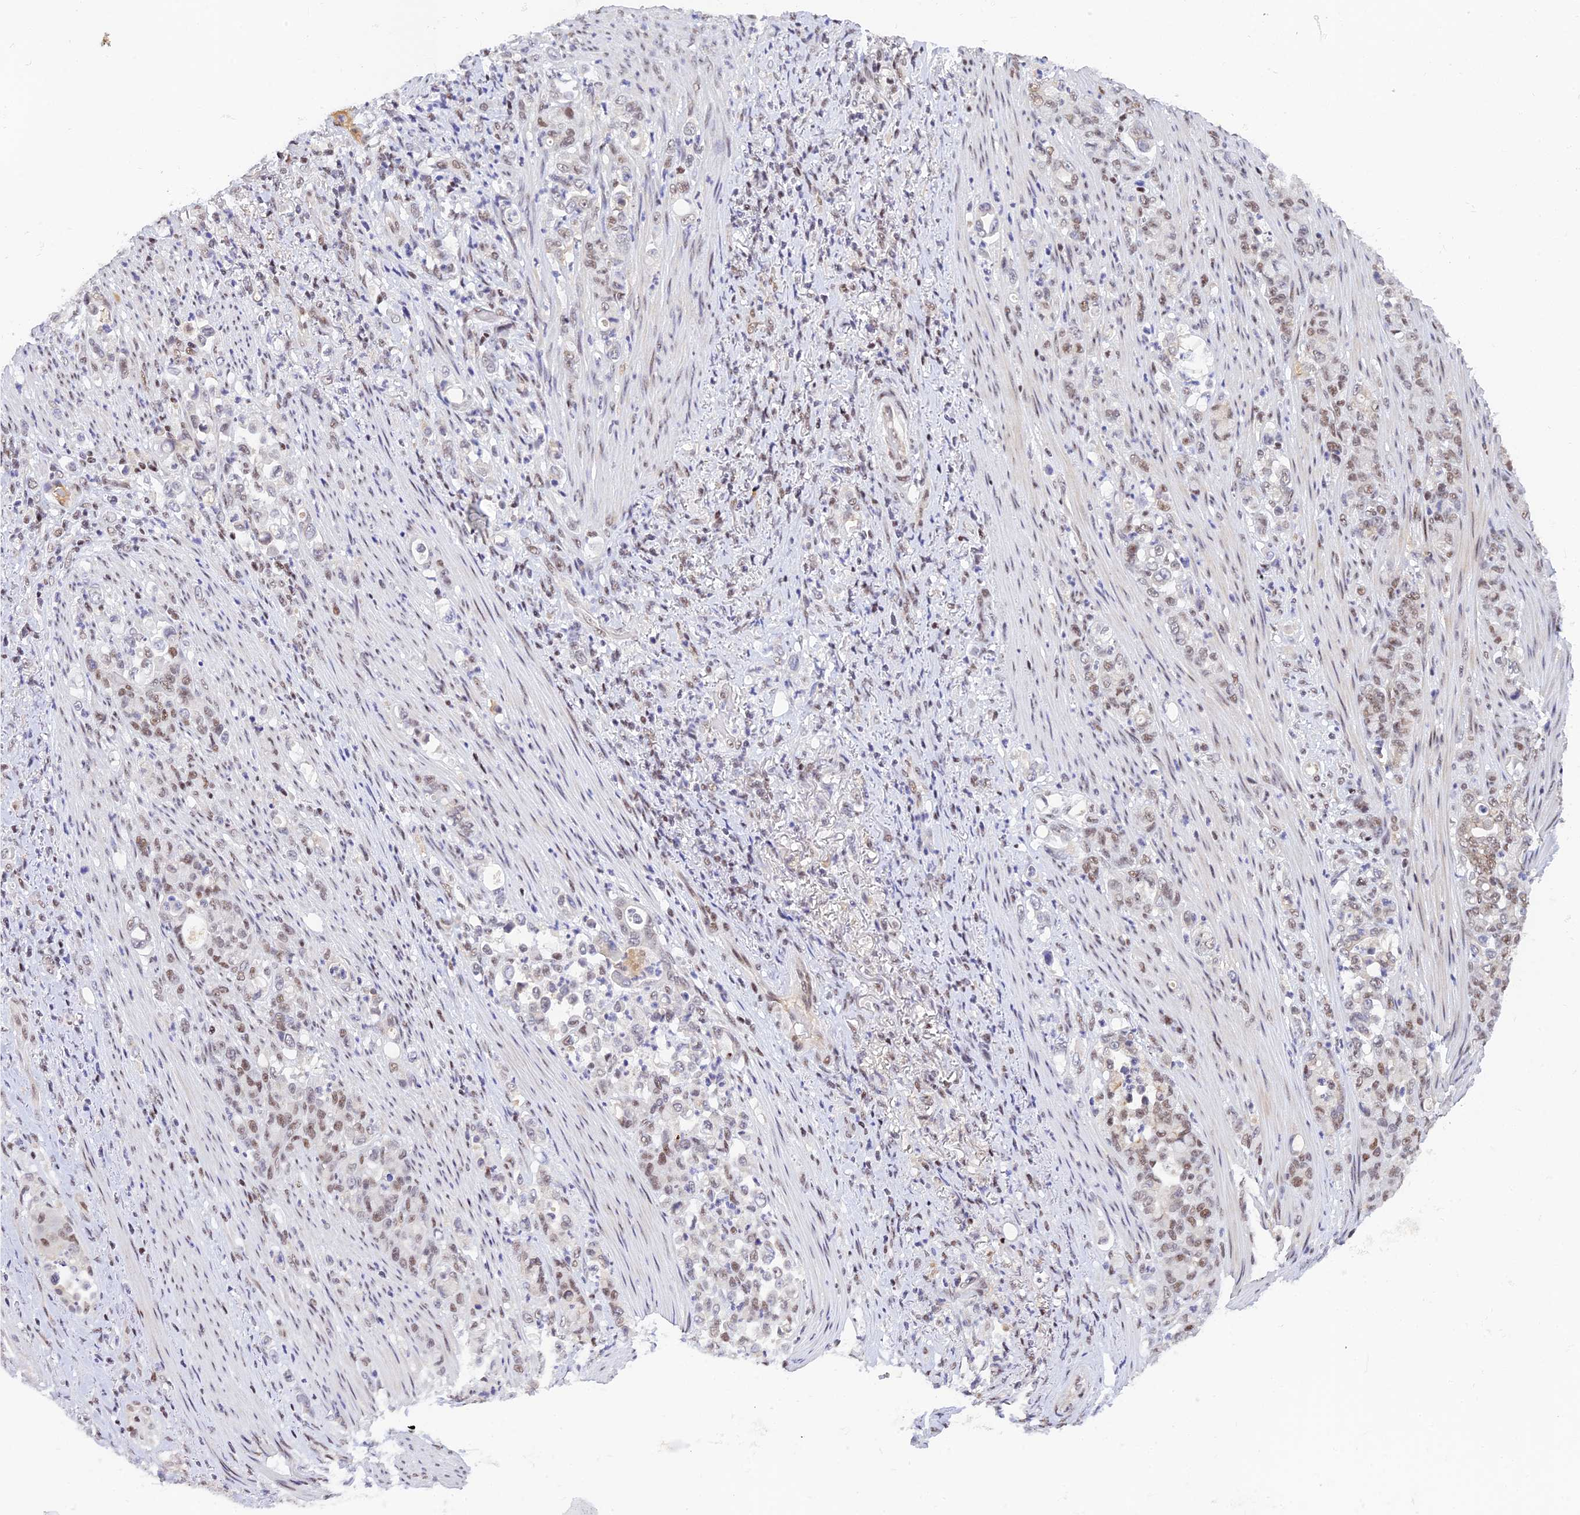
{"staining": {"intensity": "weak", "quantity": "25%-75%", "location": "nuclear"}, "tissue": "stomach cancer", "cell_type": "Tumor cells", "image_type": "cancer", "snomed": [{"axis": "morphology", "description": "Normal tissue, NOS"}, {"axis": "morphology", "description": "Adenocarcinoma, NOS"}, {"axis": "topography", "description": "Stomach"}], "caption": "Immunohistochemical staining of human adenocarcinoma (stomach) displays low levels of weak nuclear staining in about 25%-75% of tumor cells.", "gene": "THAP11", "patient": {"sex": "female", "age": 79}}